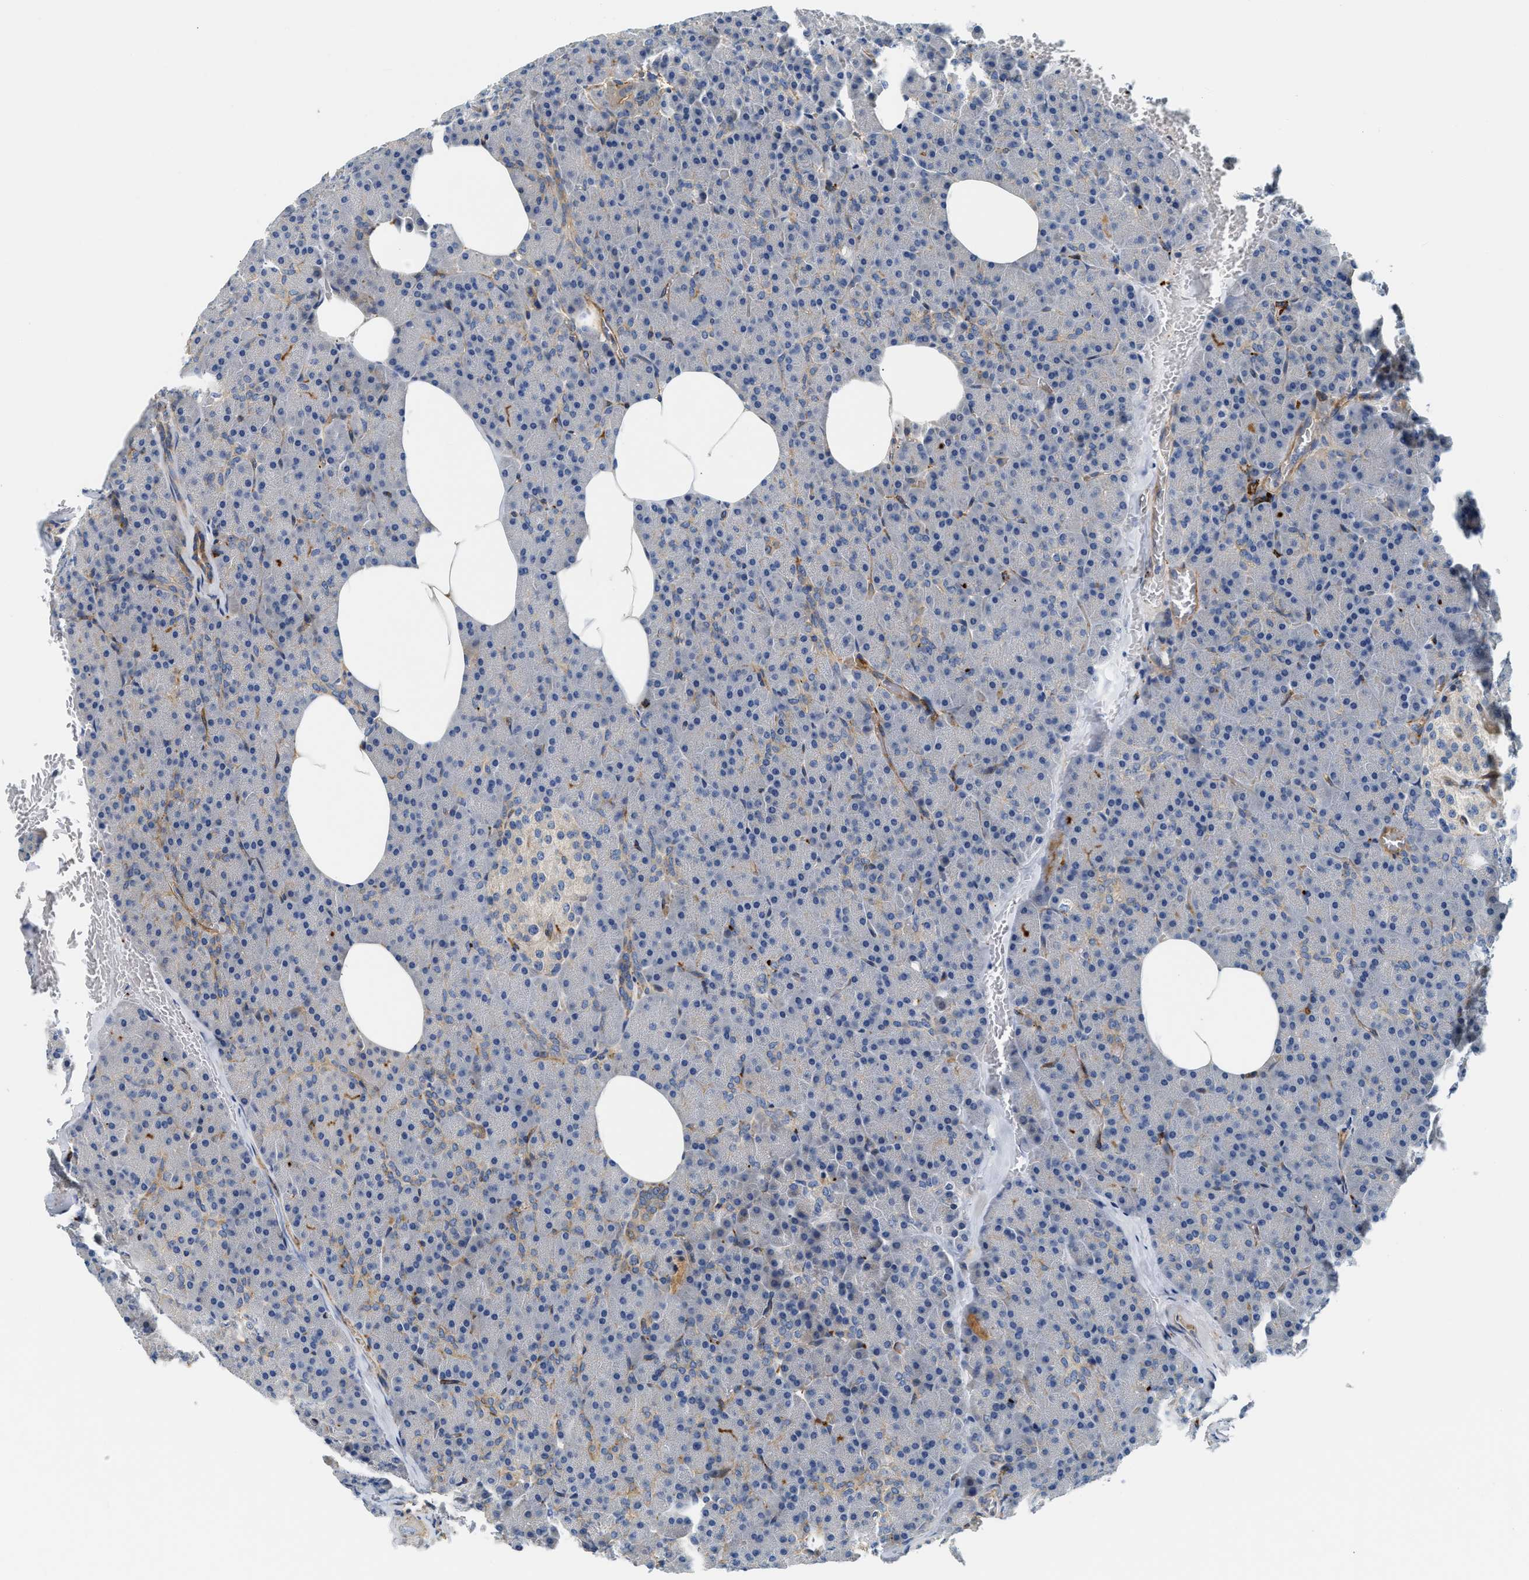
{"staining": {"intensity": "moderate", "quantity": "<25%", "location": "cytoplasmic/membranous"}, "tissue": "pancreas", "cell_type": "Exocrine glandular cells", "image_type": "normal", "snomed": [{"axis": "morphology", "description": "Normal tissue, NOS"}, {"axis": "topography", "description": "Pancreas"}], "caption": "Benign pancreas exhibits moderate cytoplasmic/membranous expression in about <25% of exocrine glandular cells, visualized by immunohistochemistry. Using DAB (brown) and hematoxylin (blue) stains, captured at high magnification using brightfield microscopy.", "gene": "NSUN7", "patient": {"sex": "female", "age": 35}}